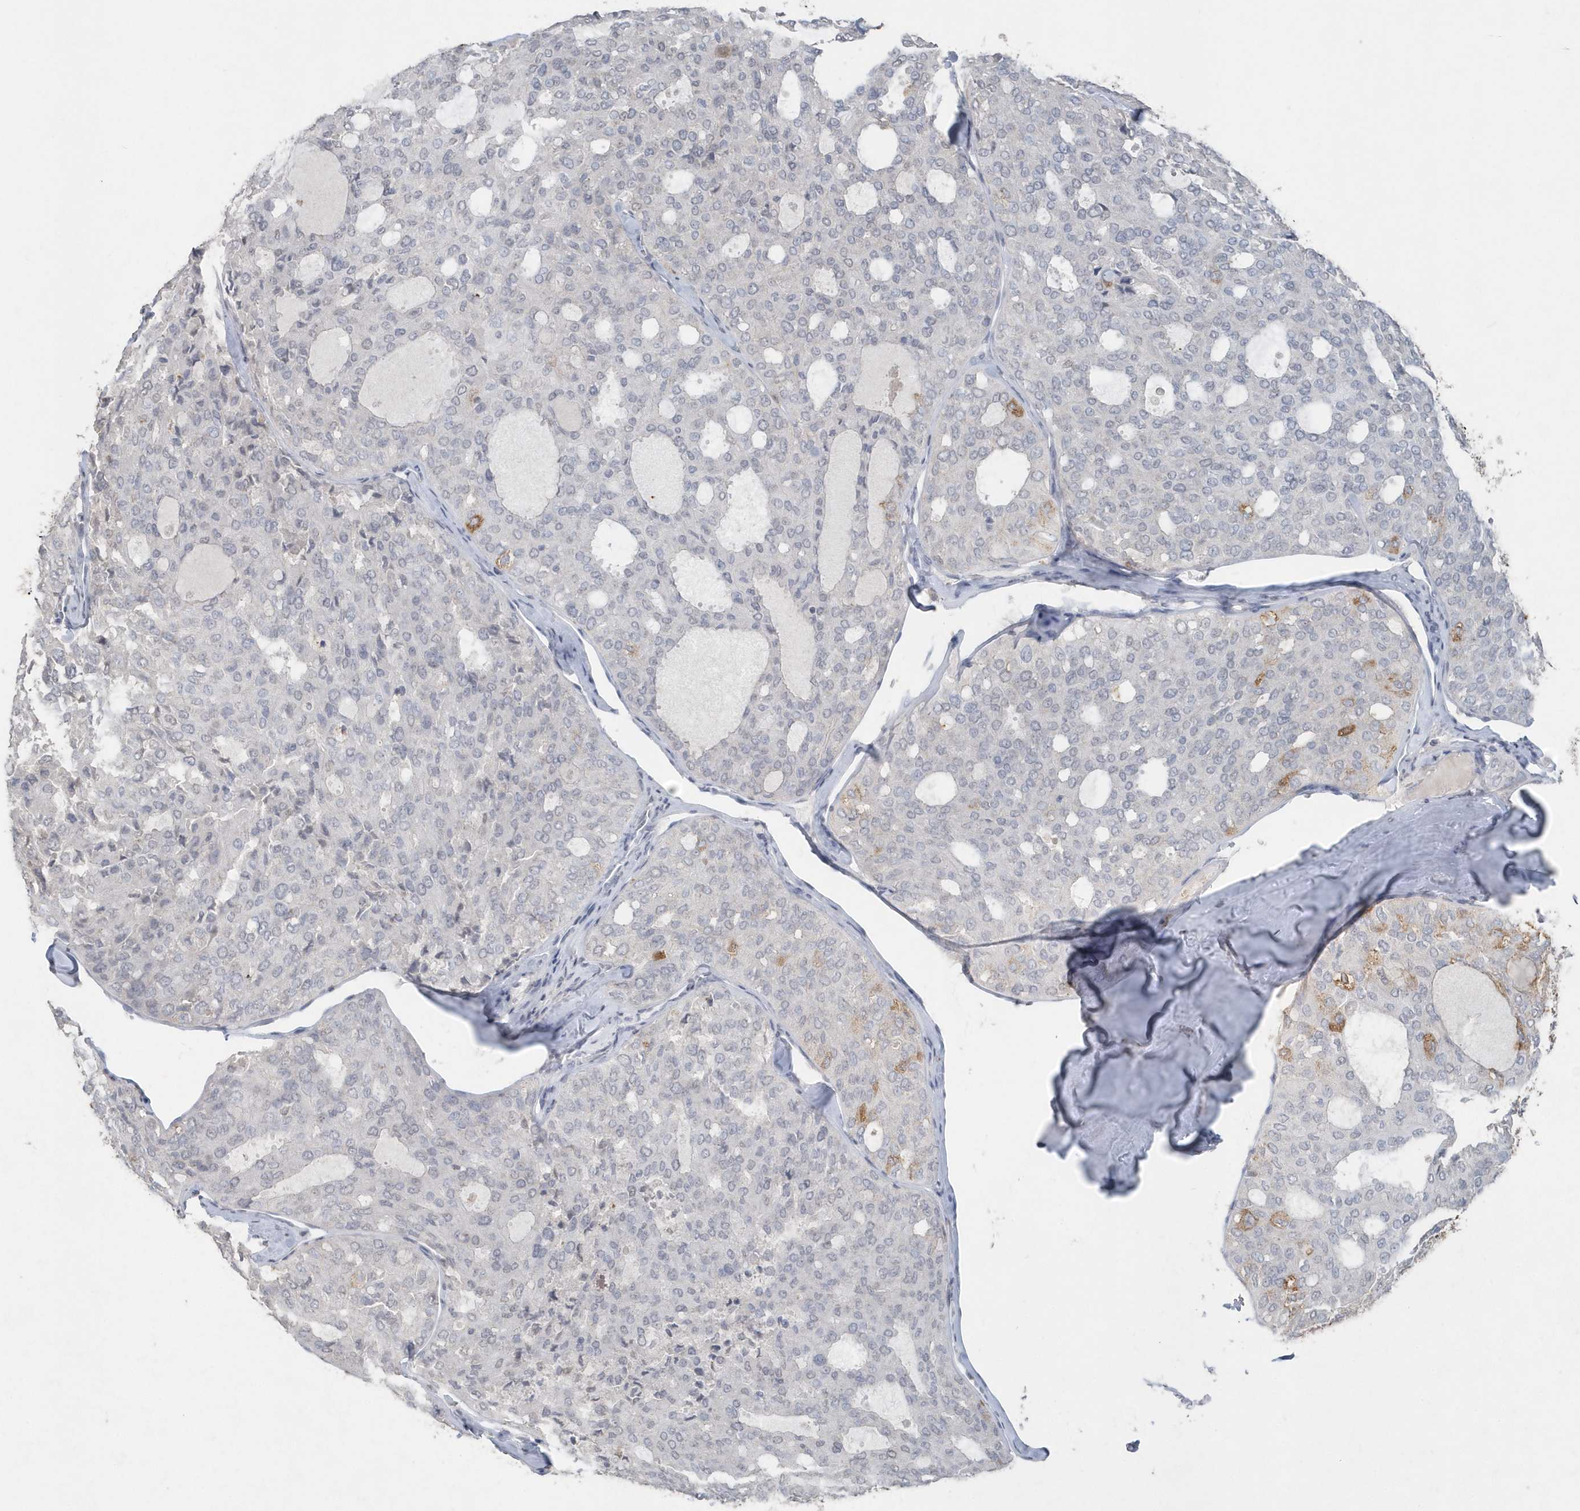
{"staining": {"intensity": "negative", "quantity": "none", "location": "none"}, "tissue": "thyroid cancer", "cell_type": "Tumor cells", "image_type": "cancer", "snomed": [{"axis": "morphology", "description": "Follicular adenoma carcinoma, NOS"}, {"axis": "topography", "description": "Thyroid gland"}], "caption": "Tumor cells are negative for brown protein staining in thyroid follicular adenoma carcinoma. Brightfield microscopy of immunohistochemistry (IHC) stained with DAB (3,3'-diaminobenzidine) (brown) and hematoxylin (blue), captured at high magnification.", "gene": "PDCD1", "patient": {"sex": "male", "age": 75}}